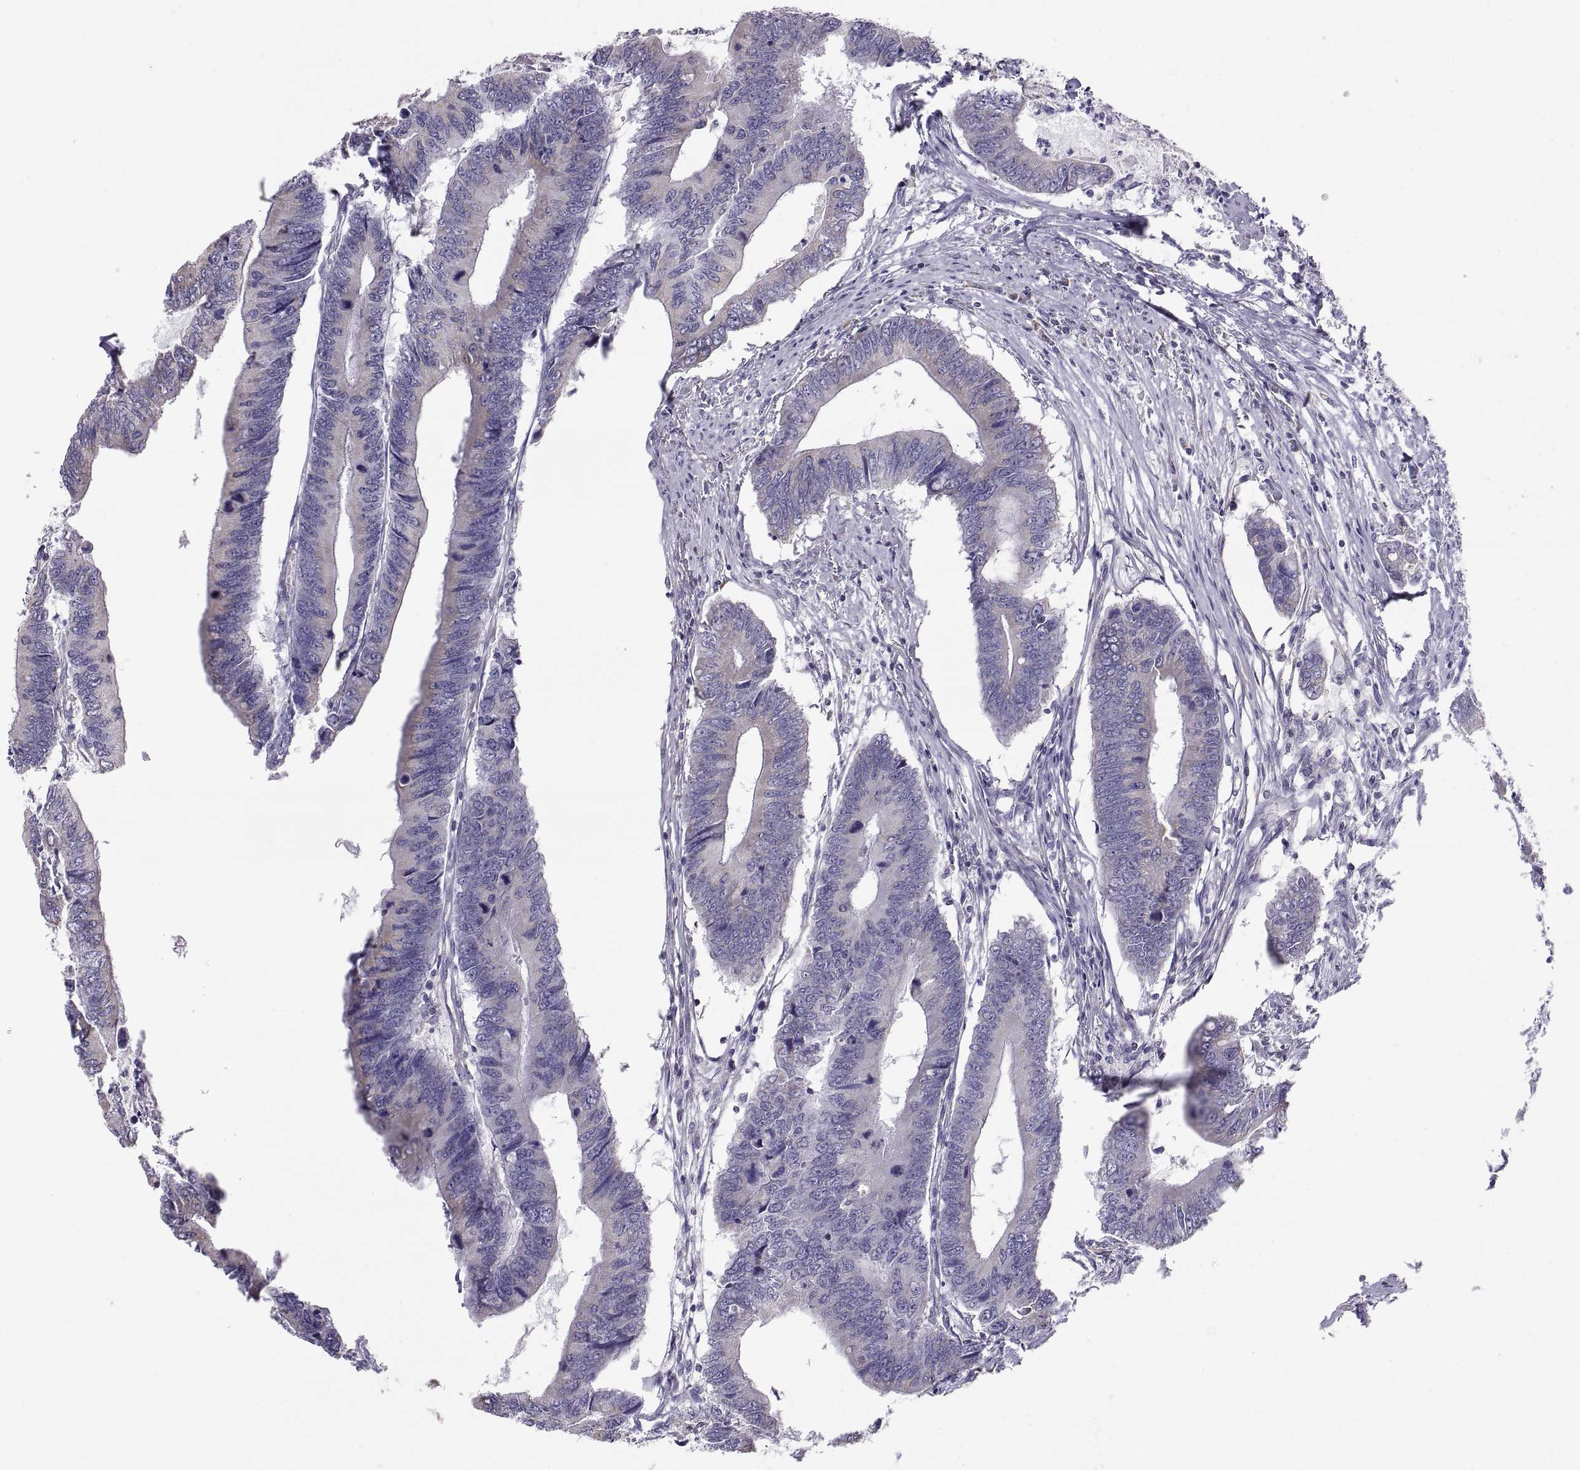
{"staining": {"intensity": "negative", "quantity": "none", "location": "none"}, "tissue": "colorectal cancer", "cell_type": "Tumor cells", "image_type": "cancer", "snomed": [{"axis": "morphology", "description": "Adenocarcinoma, NOS"}, {"axis": "topography", "description": "Colon"}], "caption": "Tumor cells are negative for protein expression in human colorectal cancer (adenocarcinoma). (Stains: DAB (3,3'-diaminobenzidine) immunohistochemistry (IHC) with hematoxylin counter stain, Microscopy: brightfield microscopy at high magnification).", "gene": "TNNC1", "patient": {"sex": "male", "age": 53}}